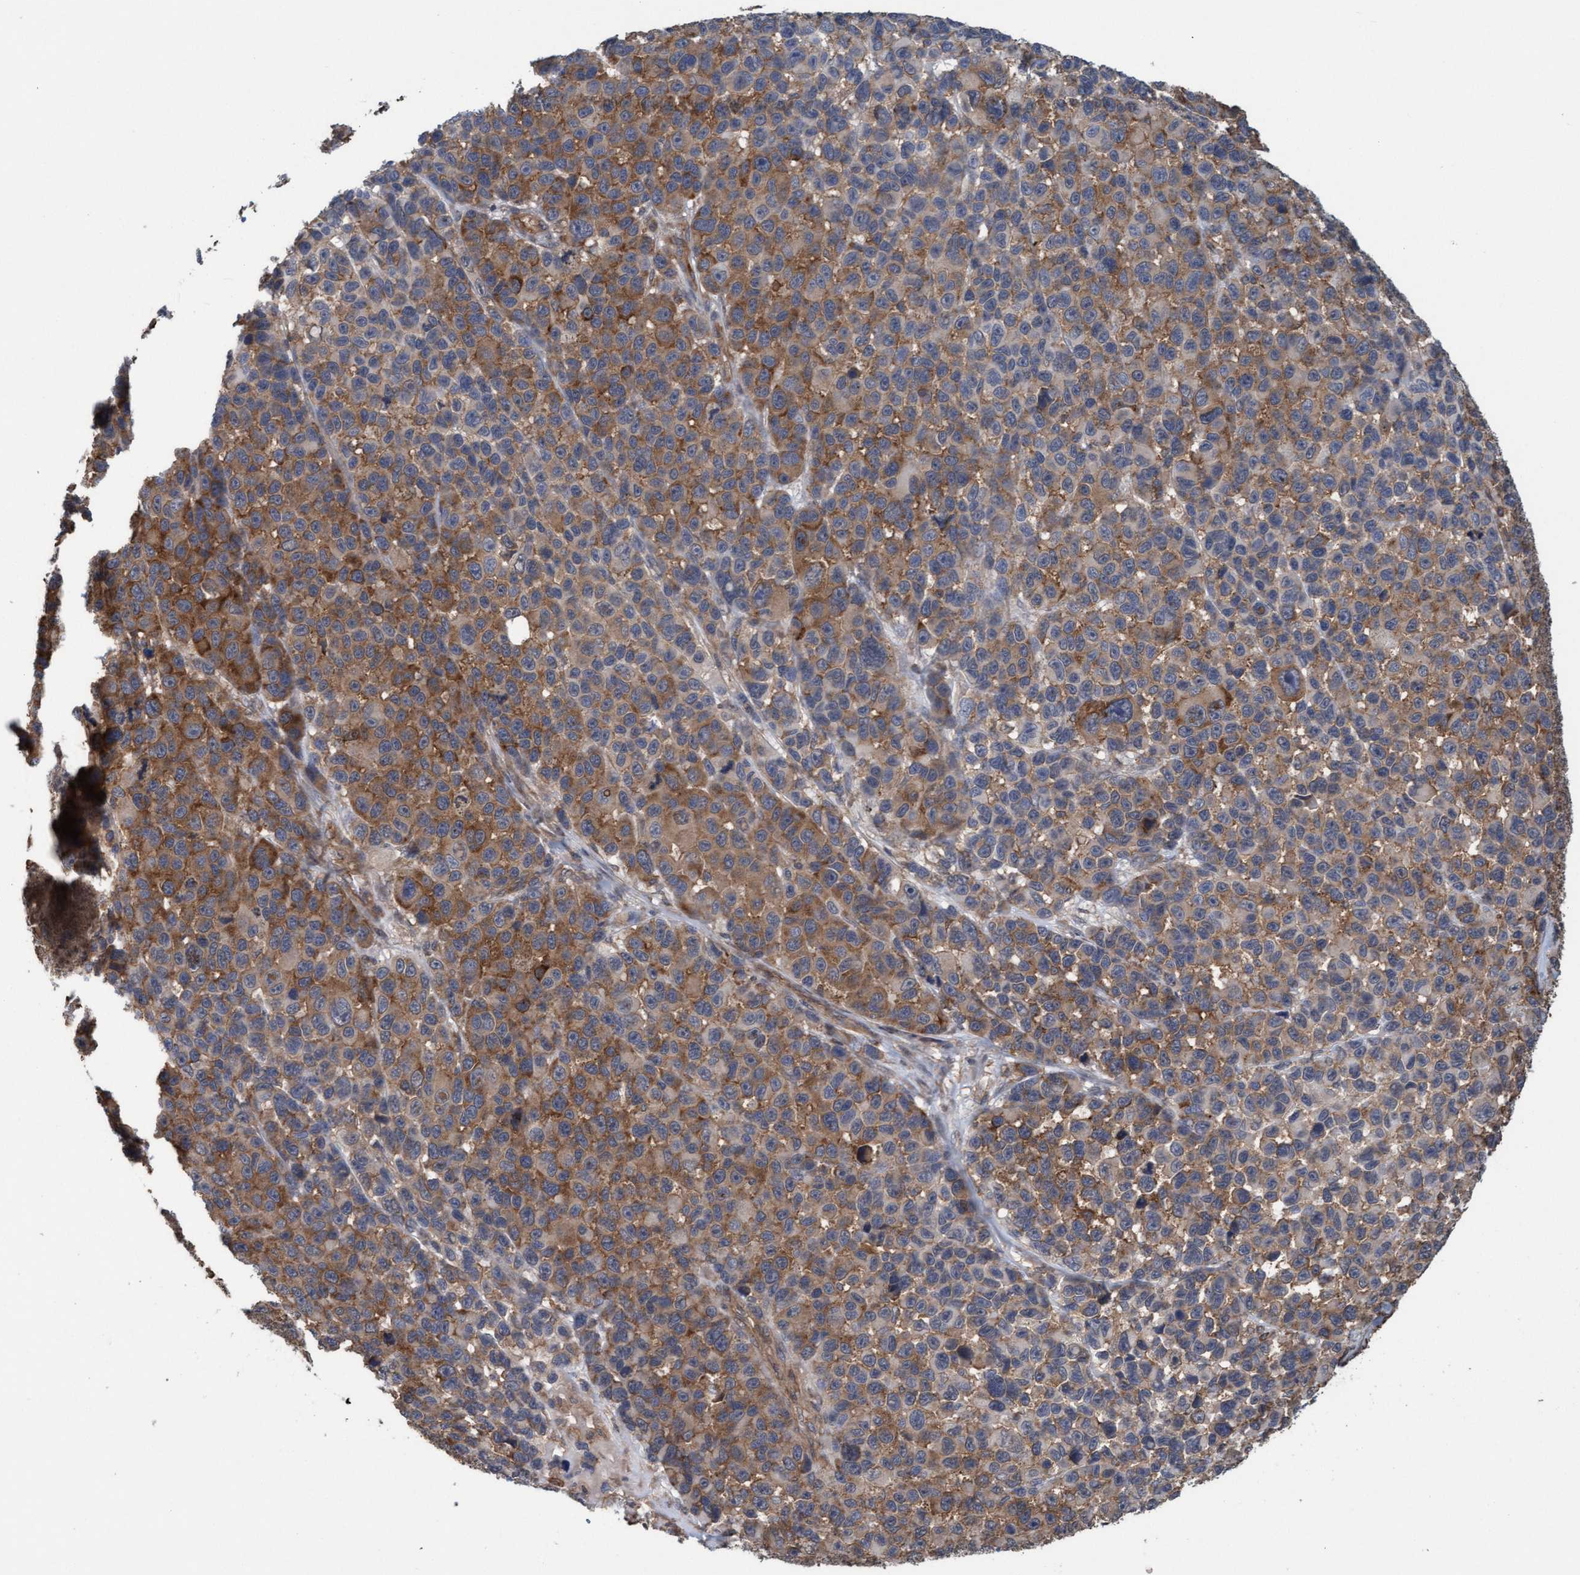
{"staining": {"intensity": "moderate", "quantity": ">75%", "location": "cytoplasmic/membranous"}, "tissue": "melanoma", "cell_type": "Tumor cells", "image_type": "cancer", "snomed": [{"axis": "morphology", "description": "Malignant melanoma, NOS"}, {"axis": "topography", "description": "Skin"}], "caption": "Malignant melanoma tissue reveals moderate cytoplasmic/membranous expression in about >75% of tumor cells, visualized by immunohistochemistry.", "gene": "FXR2", "patient": {"sex": "male", "age": 53}}